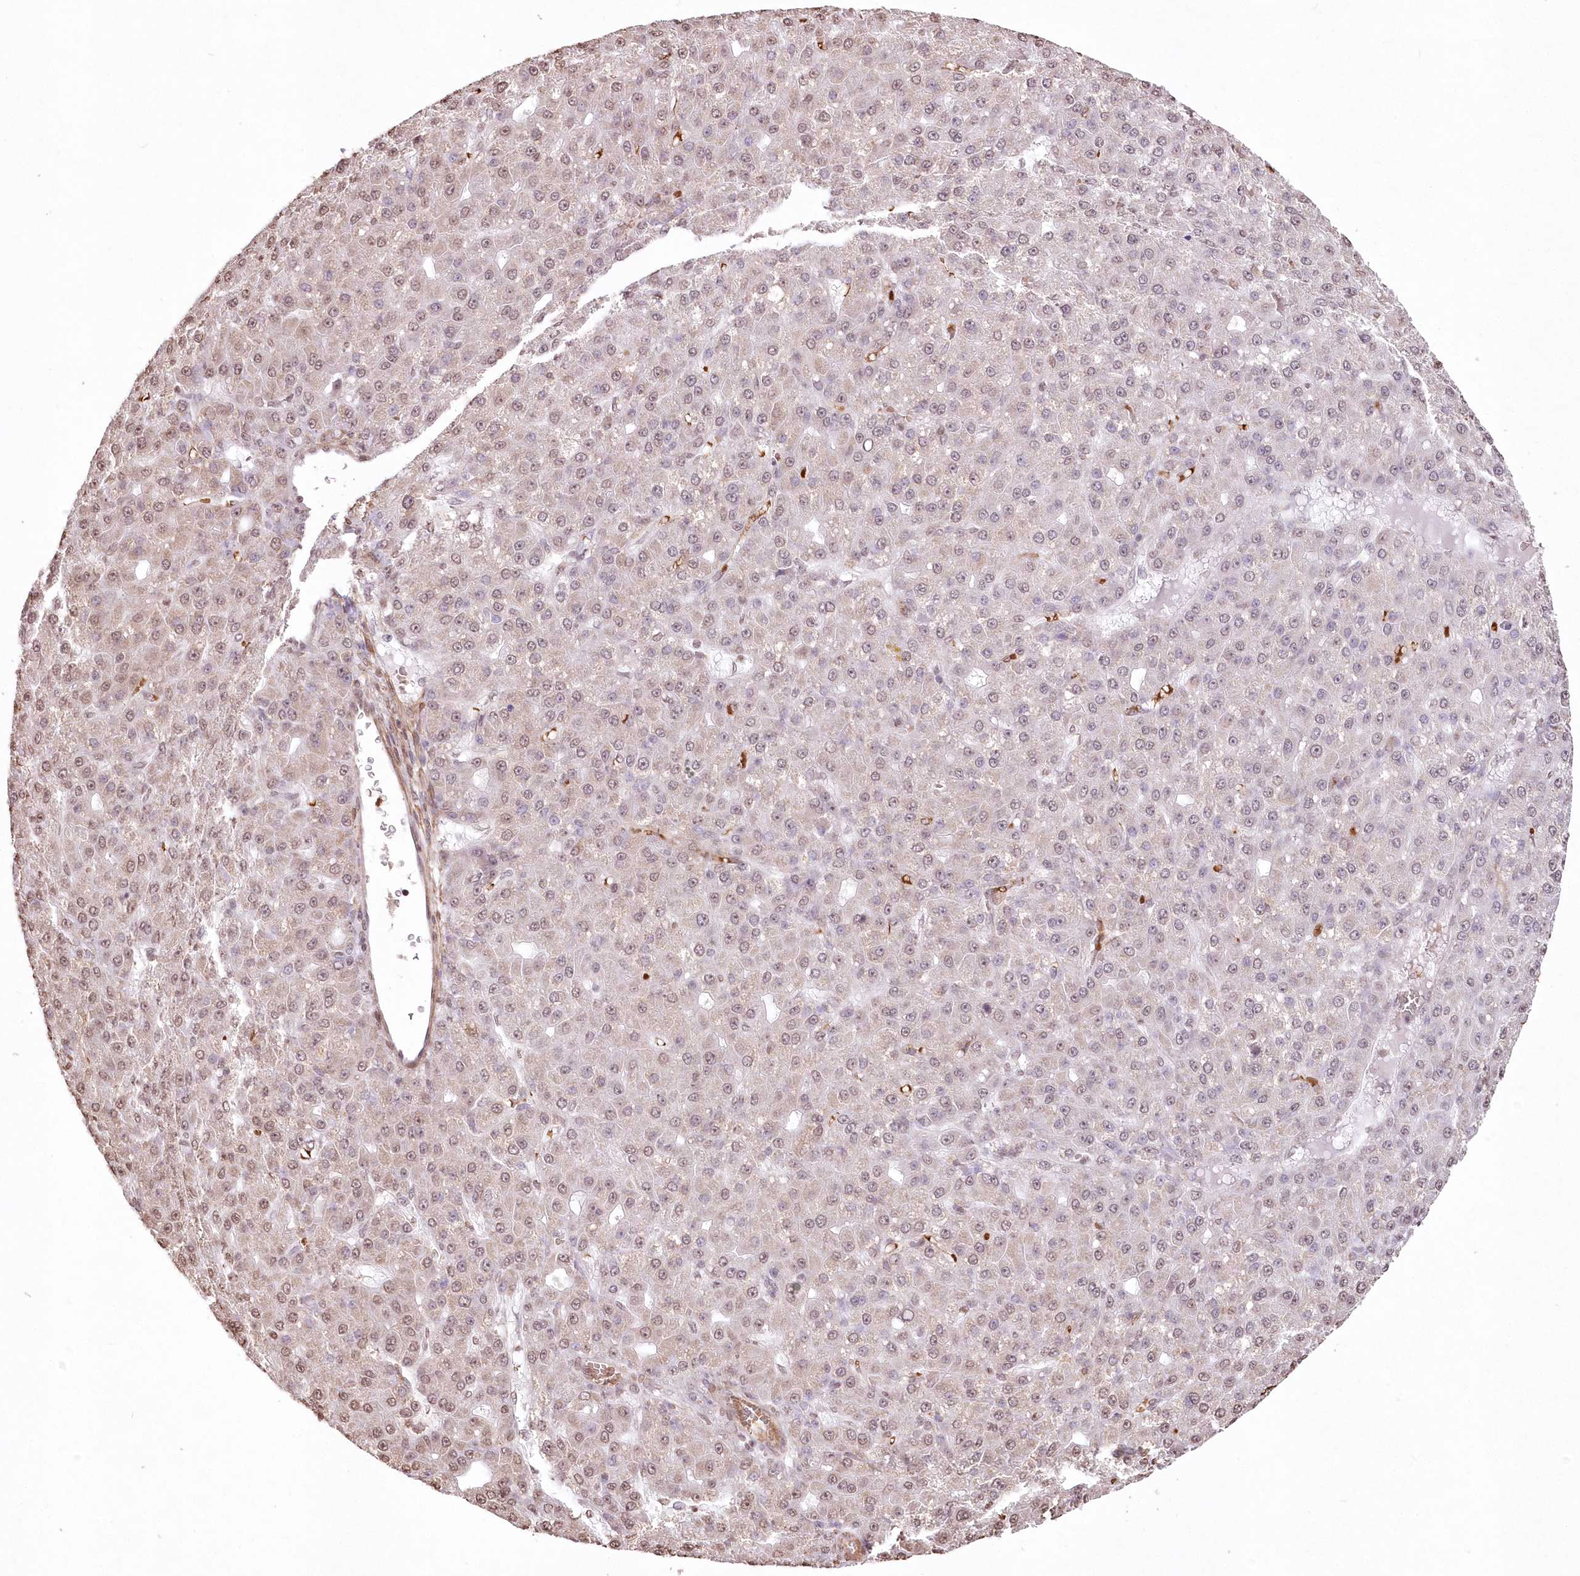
{"staining": {"intensity": "weak", "quantity": "<25%", "location": "nuclear"}, "tissue": "liver cancer", "cell_type": "Tumor cells", "image_type": "cancer", "snomed": [{"axis": "morphology", "description": "Carcinoma, Hepatocellular, NOS"}, {"axis": "topography", "description": "Liver"}], "caption": "Immunohistochemistry (IHC) image of neoplastic tissue: human liver hepatocellular carcinoma stained with DAB demonstrates no significant protein expression in tumor cells.", "gene": "RBM27", "patient": {"sex": "male", "age": 67}}